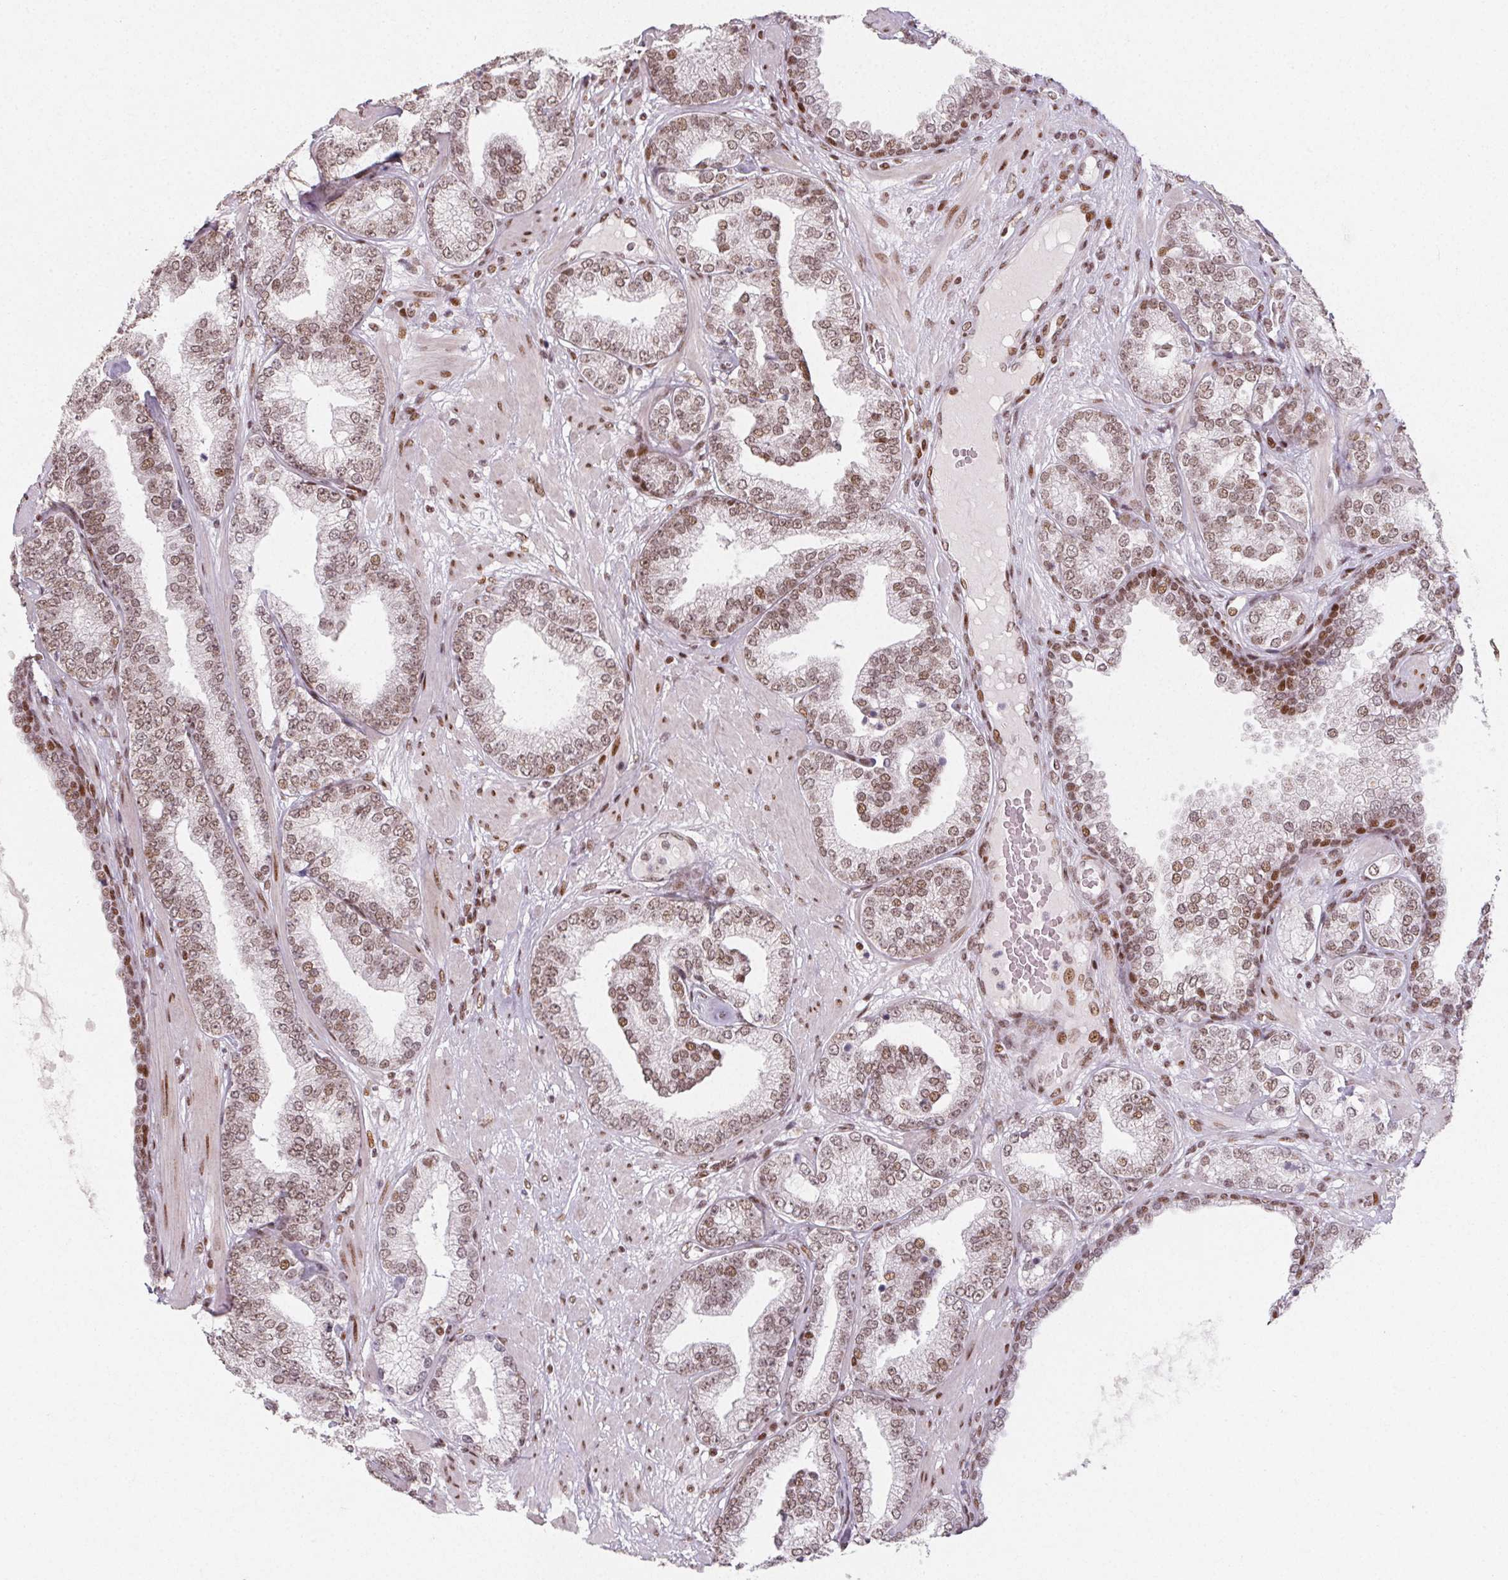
{"staining": {"intensity": "moderate", "quantity": ">75%", "location": "nuclear"}, "tissue": "prostate cancer", "cell_type": "Tumor cells", "image_type": "cancer", "snomed": [{"axis": "morphology", "description": "Adenocarcinoma, High grade"}, {"axis": "topography", "description": "Prostate"}], "caption": "A micrograph of human prostate cancer (high-grade adenocarcinoma) stained for a protein shows moderate nuclear brown staining in tumor cells.", "gene": "KMT2A", "patient": {"sex": "male", "age": 62}}